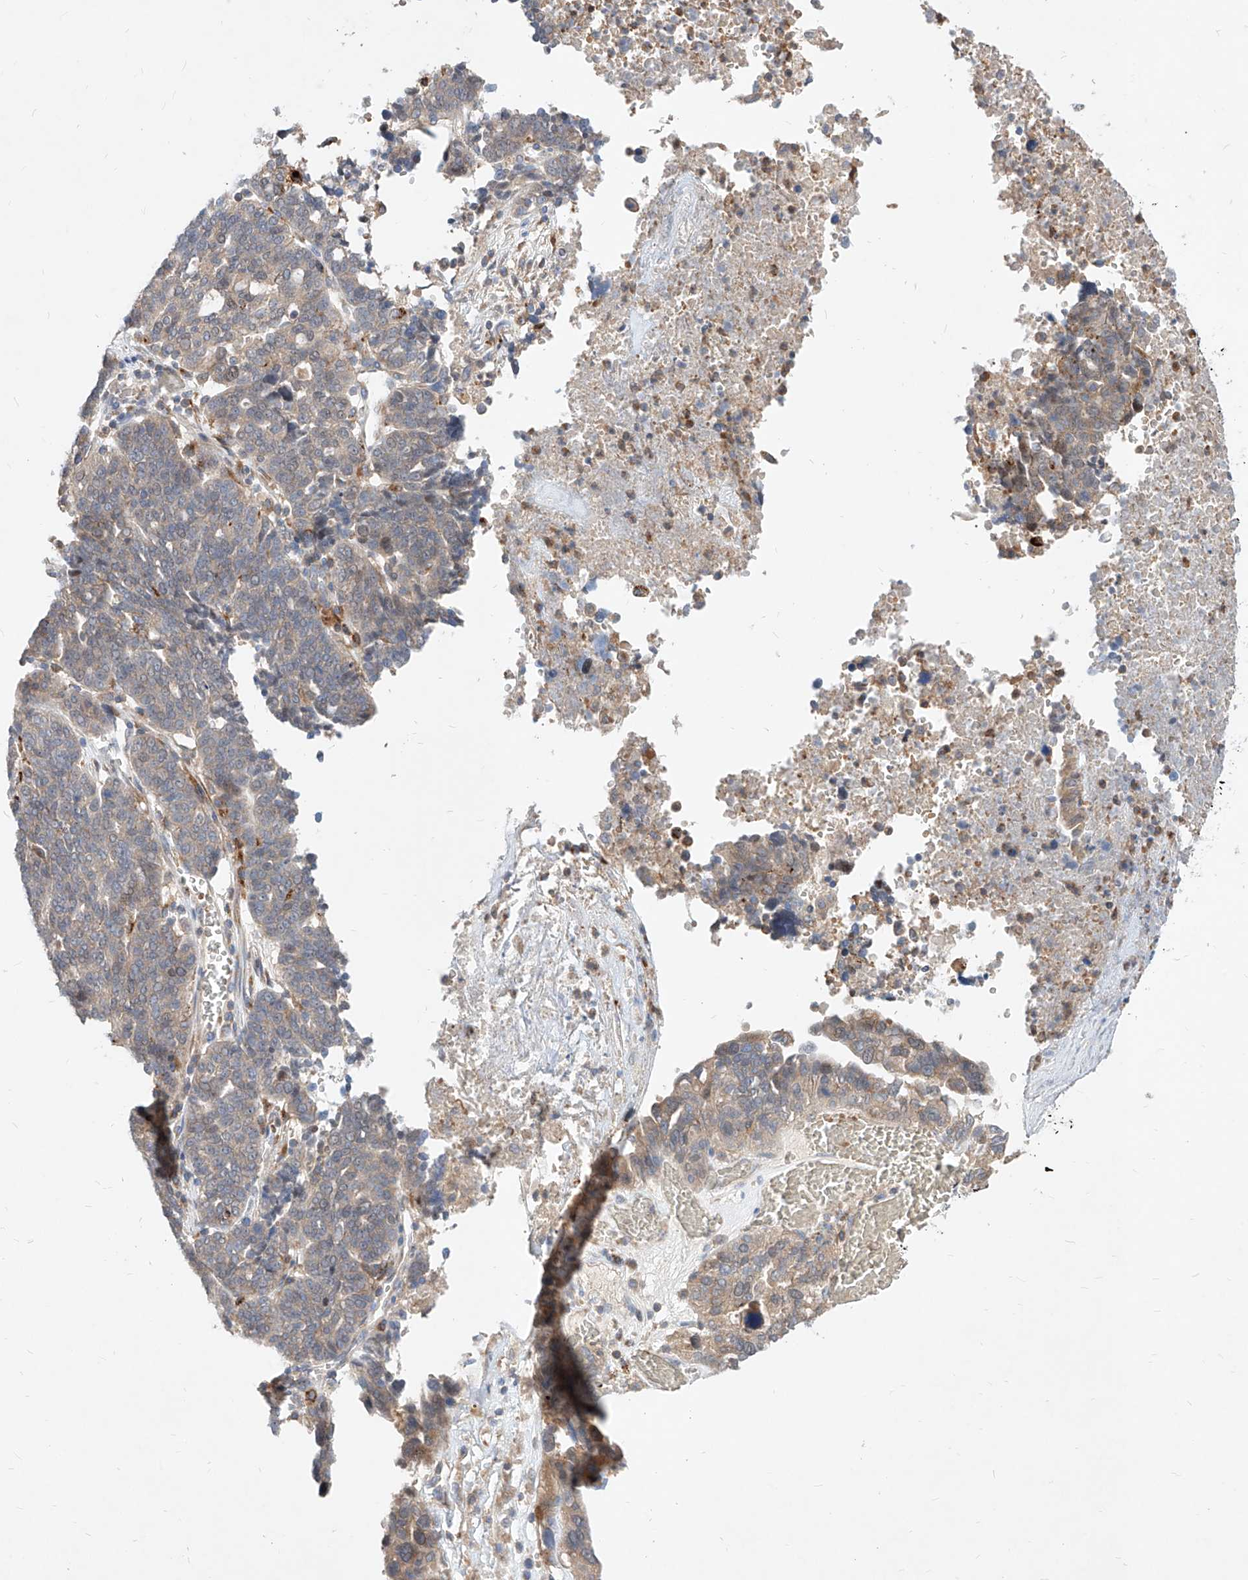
{"staining": {"intensity": "weak", "quantity": "25%-75%", "location": "cytoplasmic/membranous"}, "tissue": "ovarian cancer", "cell_type": "Tumor cells", "image_type": "cancer", "snomed": [{"axis": "morphology", "description": "Cystadenocarcinoma, serous, NOS"}, {"axis": "topography", "description": "Ovary"}], "caption": "Immunohistochemistry micrograph of neoplastic tissue: ovarian cancer stained using immunohistochemistry (IHC) demonstrates low levels of weak protein expression localized specifically in the cytoplasmic/membranous of tumor cells, appearing as a cytoplasmic/membranous brown color.", "gene": "TSNAX", "patient": {"sex": "female", "age": 59}}